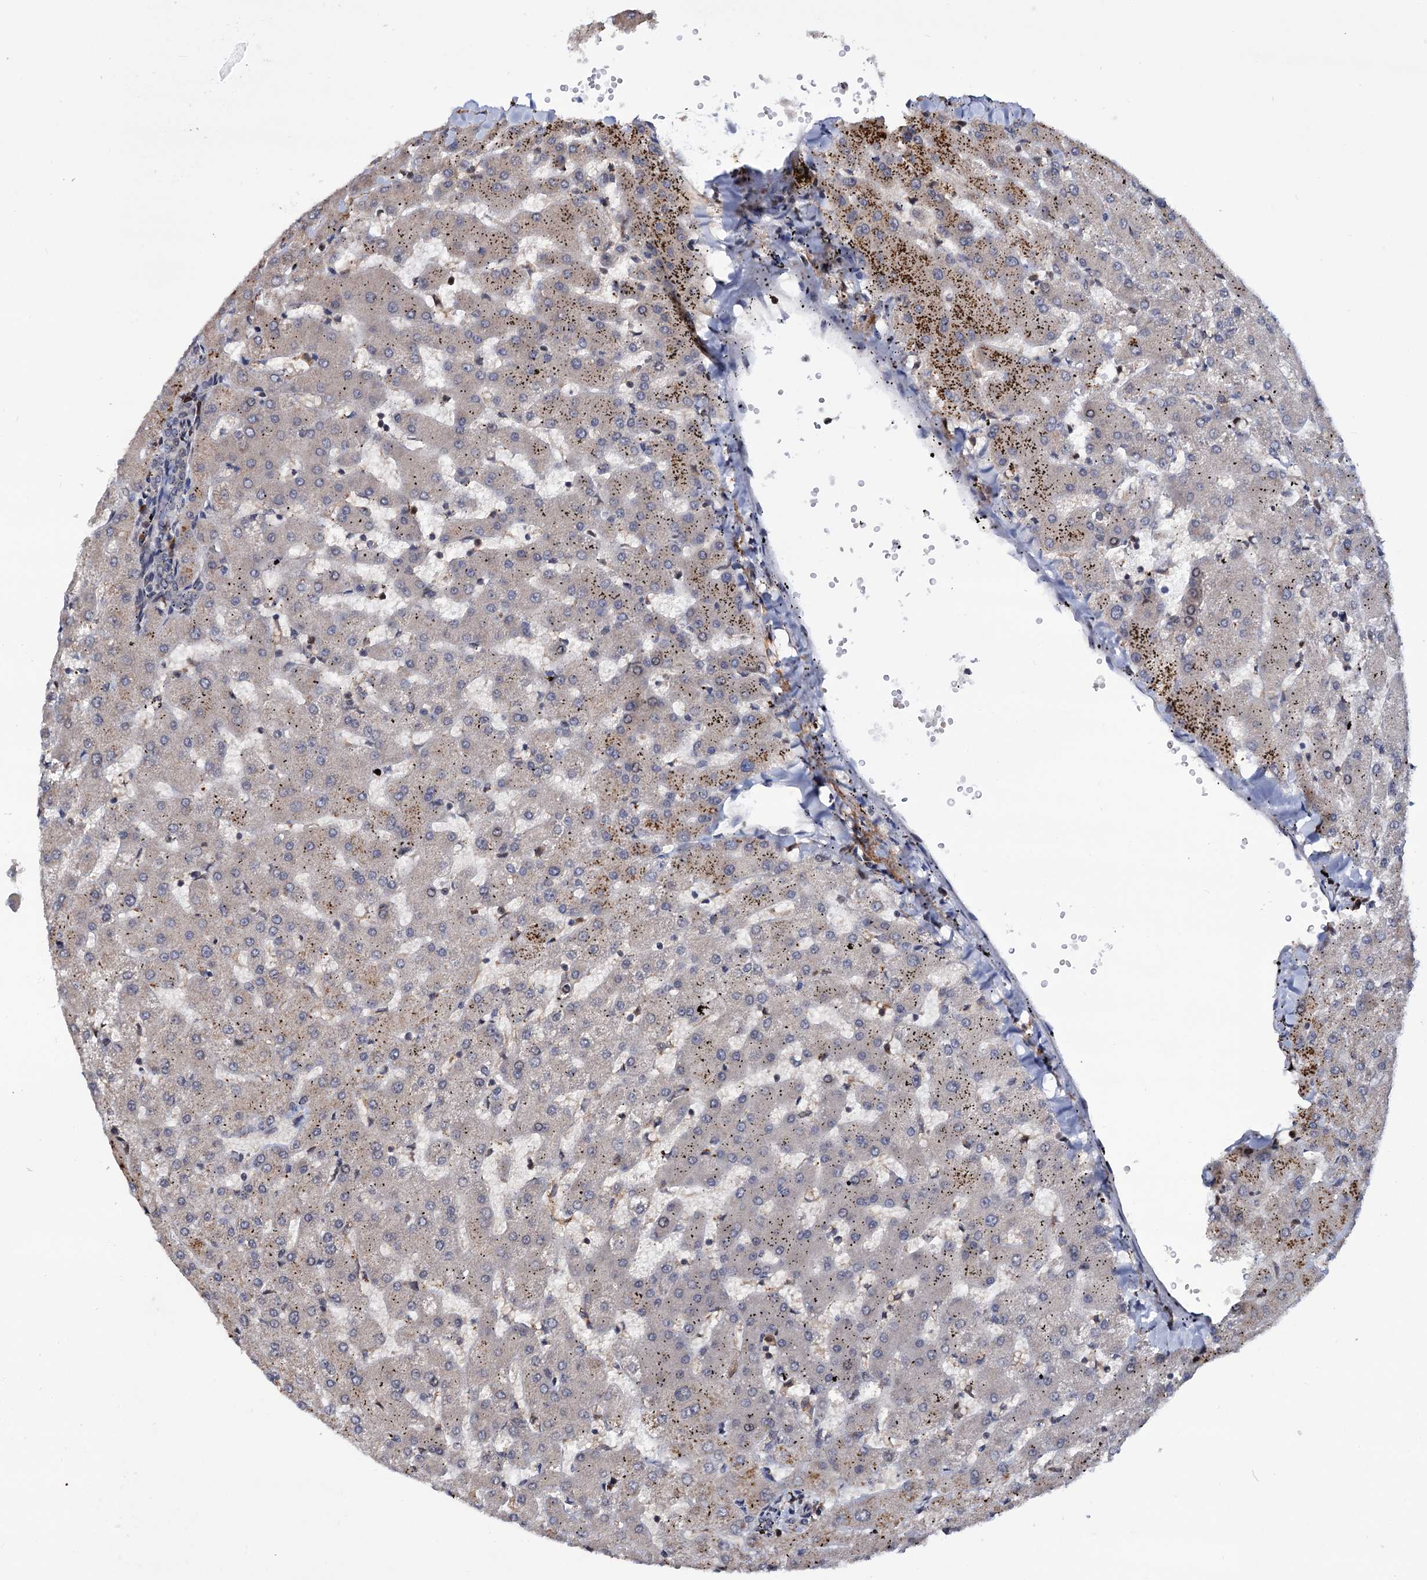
{"staining": {"intensity": "negative", "quantity": "none", "location": "none"}, "tissue": "liver", "cell_type": "Cholangiocytes", "image_type": "normal", "snomed": [{"axis": "morphology", "description": "Normal tissue, NOS"}, {"axis": "topography", "description": "Liver"}], "caption": "Immunohistochemistry (IHC) histopathology image of unremarkable human liver stained for a protein (brown), which shows no staining in cholangiocytes. (DAB (3,3'-diaminobenzidine) immunohistochemistry visualized using brightfield microscopy, high magnification).", "gene": "RNASEH2B", "patient": {"sex": "female", "age": 63}}